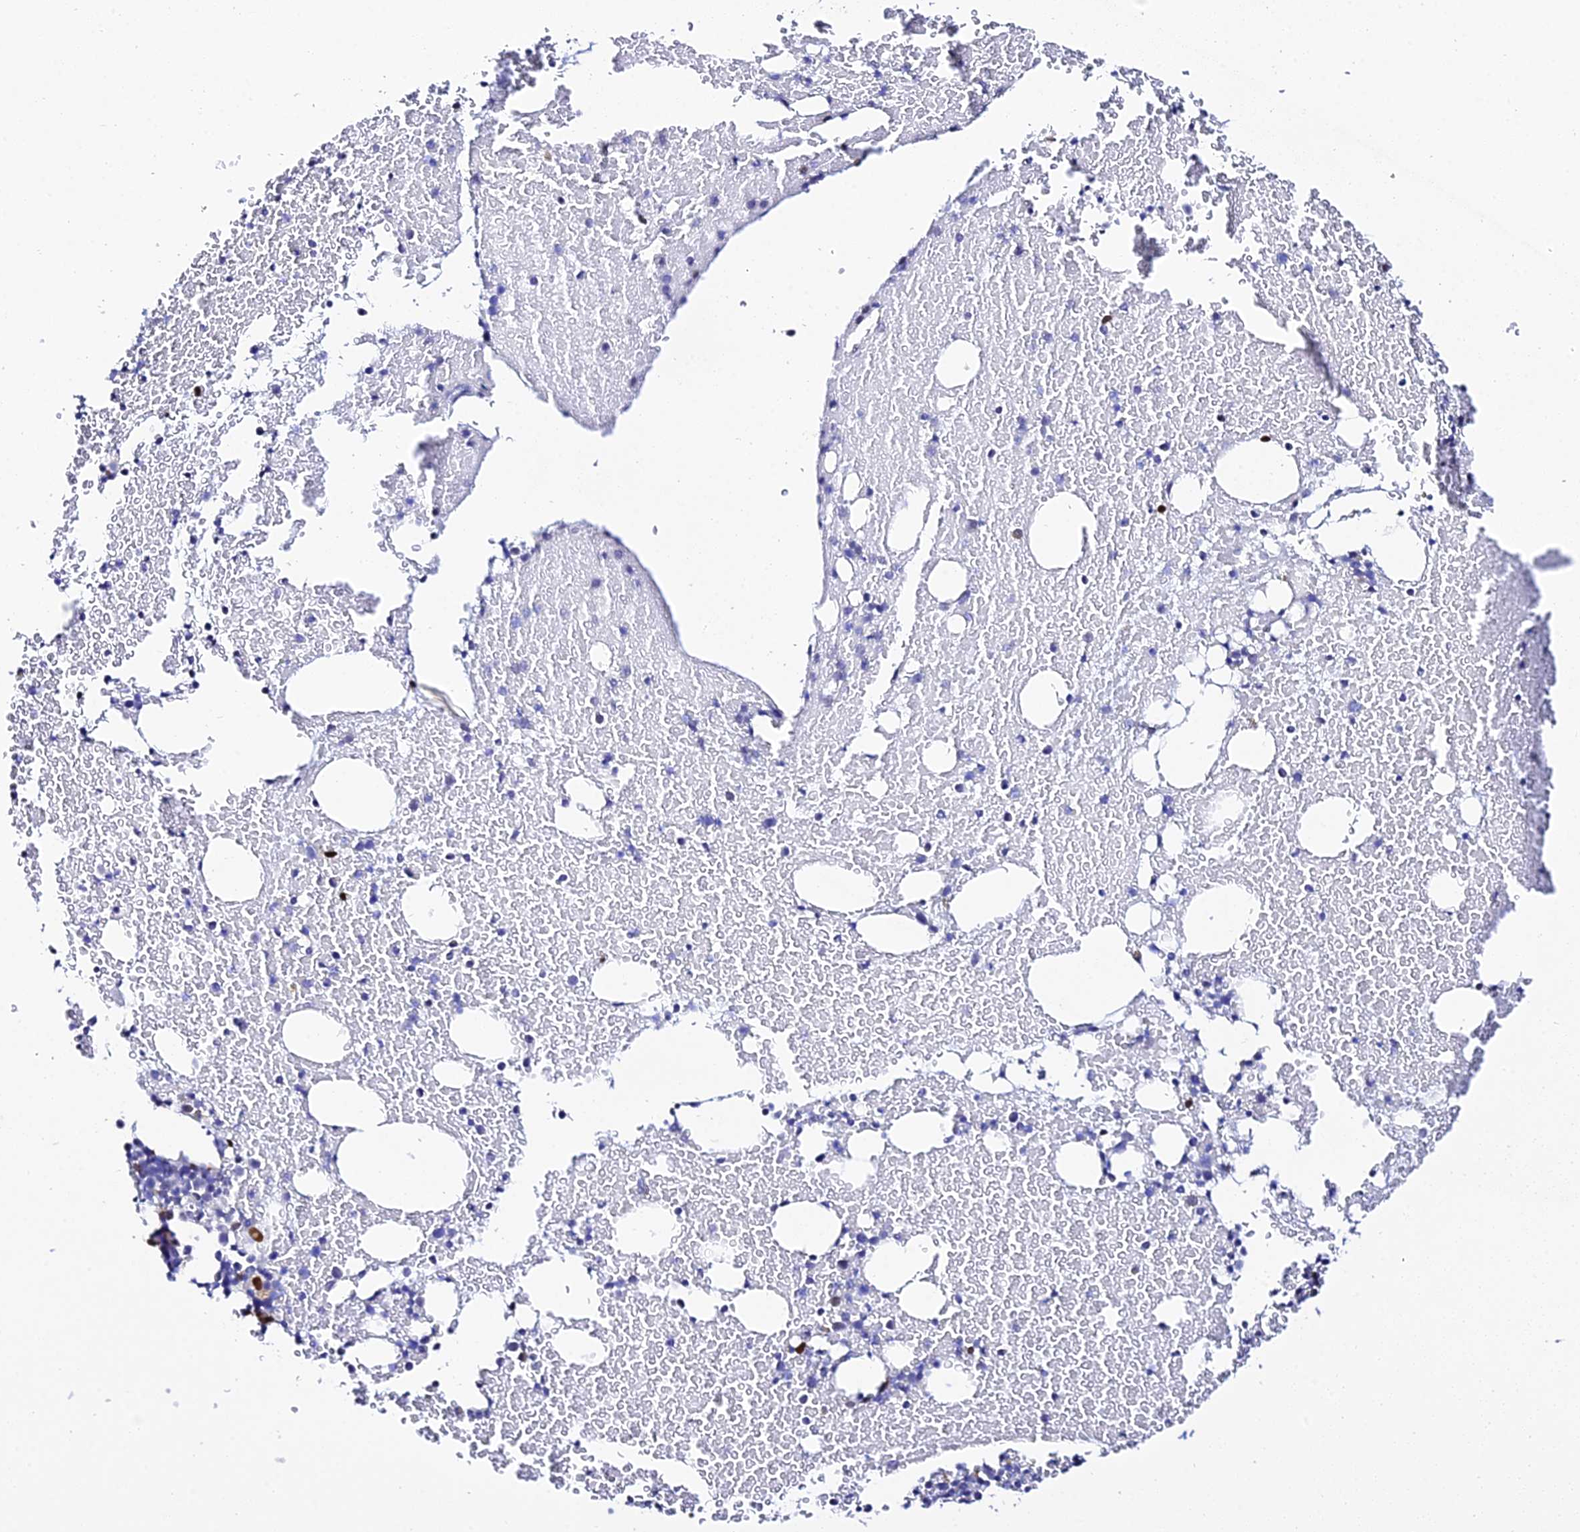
{"staining": {"intensity": "moderate", "quantity": "<25%", "location": "nuclear"}, "tissue": "bone marrow", "cell_type": "Hematopoietic cells", "image_type": "normal", "snomed": [{"axis": "morphology", "description": "Normal tissue, NOS"}, {"axis": "topography", "description": "Bone marrow"}], "caption": "Protein positivity by immunohistochemistry displays moderate nuclear expression in about <25% of hematopoietic cells in unremarkable bone marrow. (DAB = brown stain, brightfield microscopy at high magnification).", "gene": "POFUT2", "patient": {"sex": "male", "age": 57}}